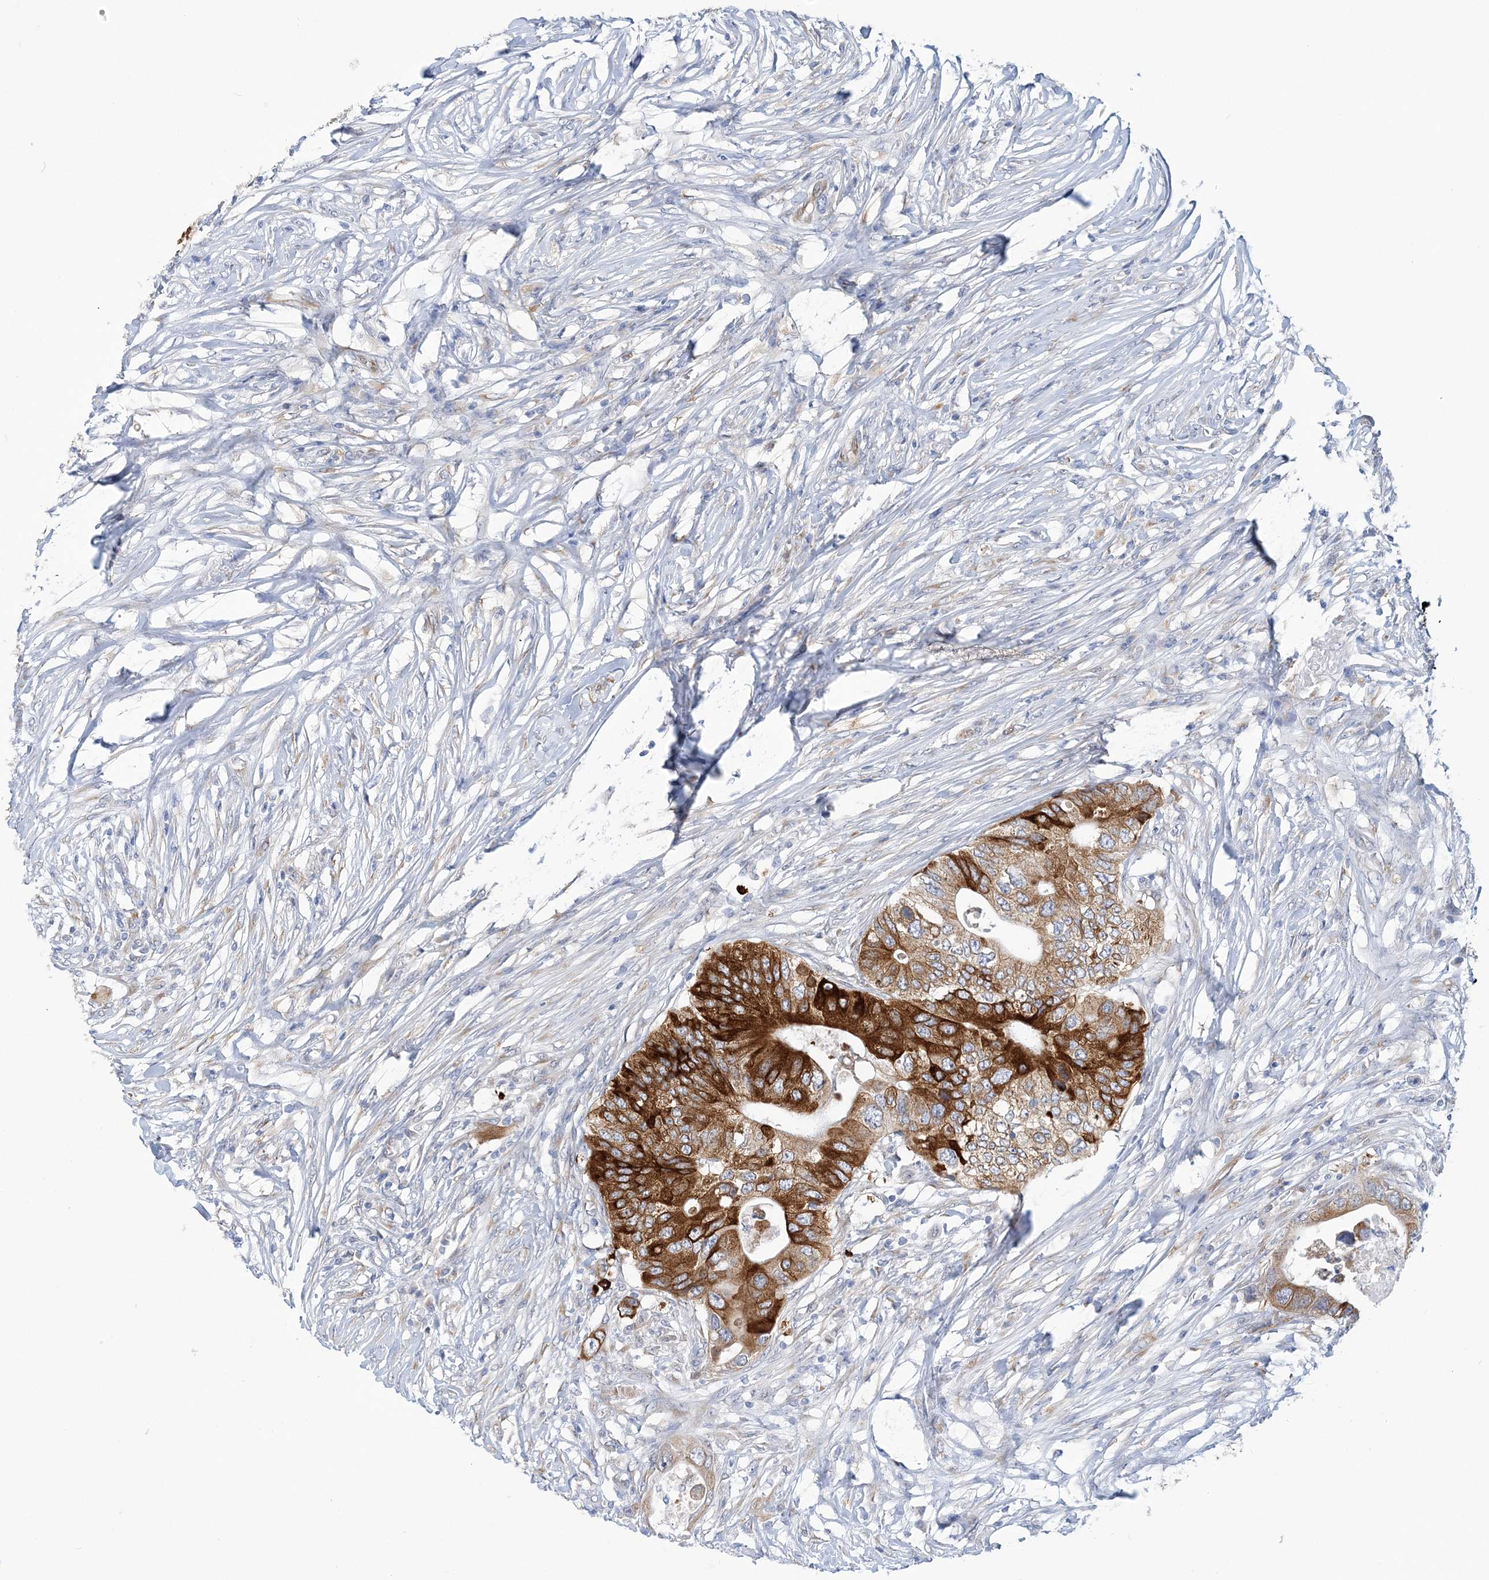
{"staining": {"intensity": "strong", "quantity": ">75%", "location": "cytoplasmic/membranous"}, "tissue": "colorectal cancer", "cell_type": "Tumor cells", "image_type": "cancer", "snomed": [{"axis": "morphology", "description": "Adenocarcinoma, NOS"}, {"axis": "topography", "description": "Colon"}], "caption": "The photomicrograph exhibits a brown stain indicating the presence of a protein in the cytoplasmic/membranous of tumor cells in colorectal adenocarcinoma.", "gene": "PLEKHG4B", "patient": {"sex": "male", "age": 71}}